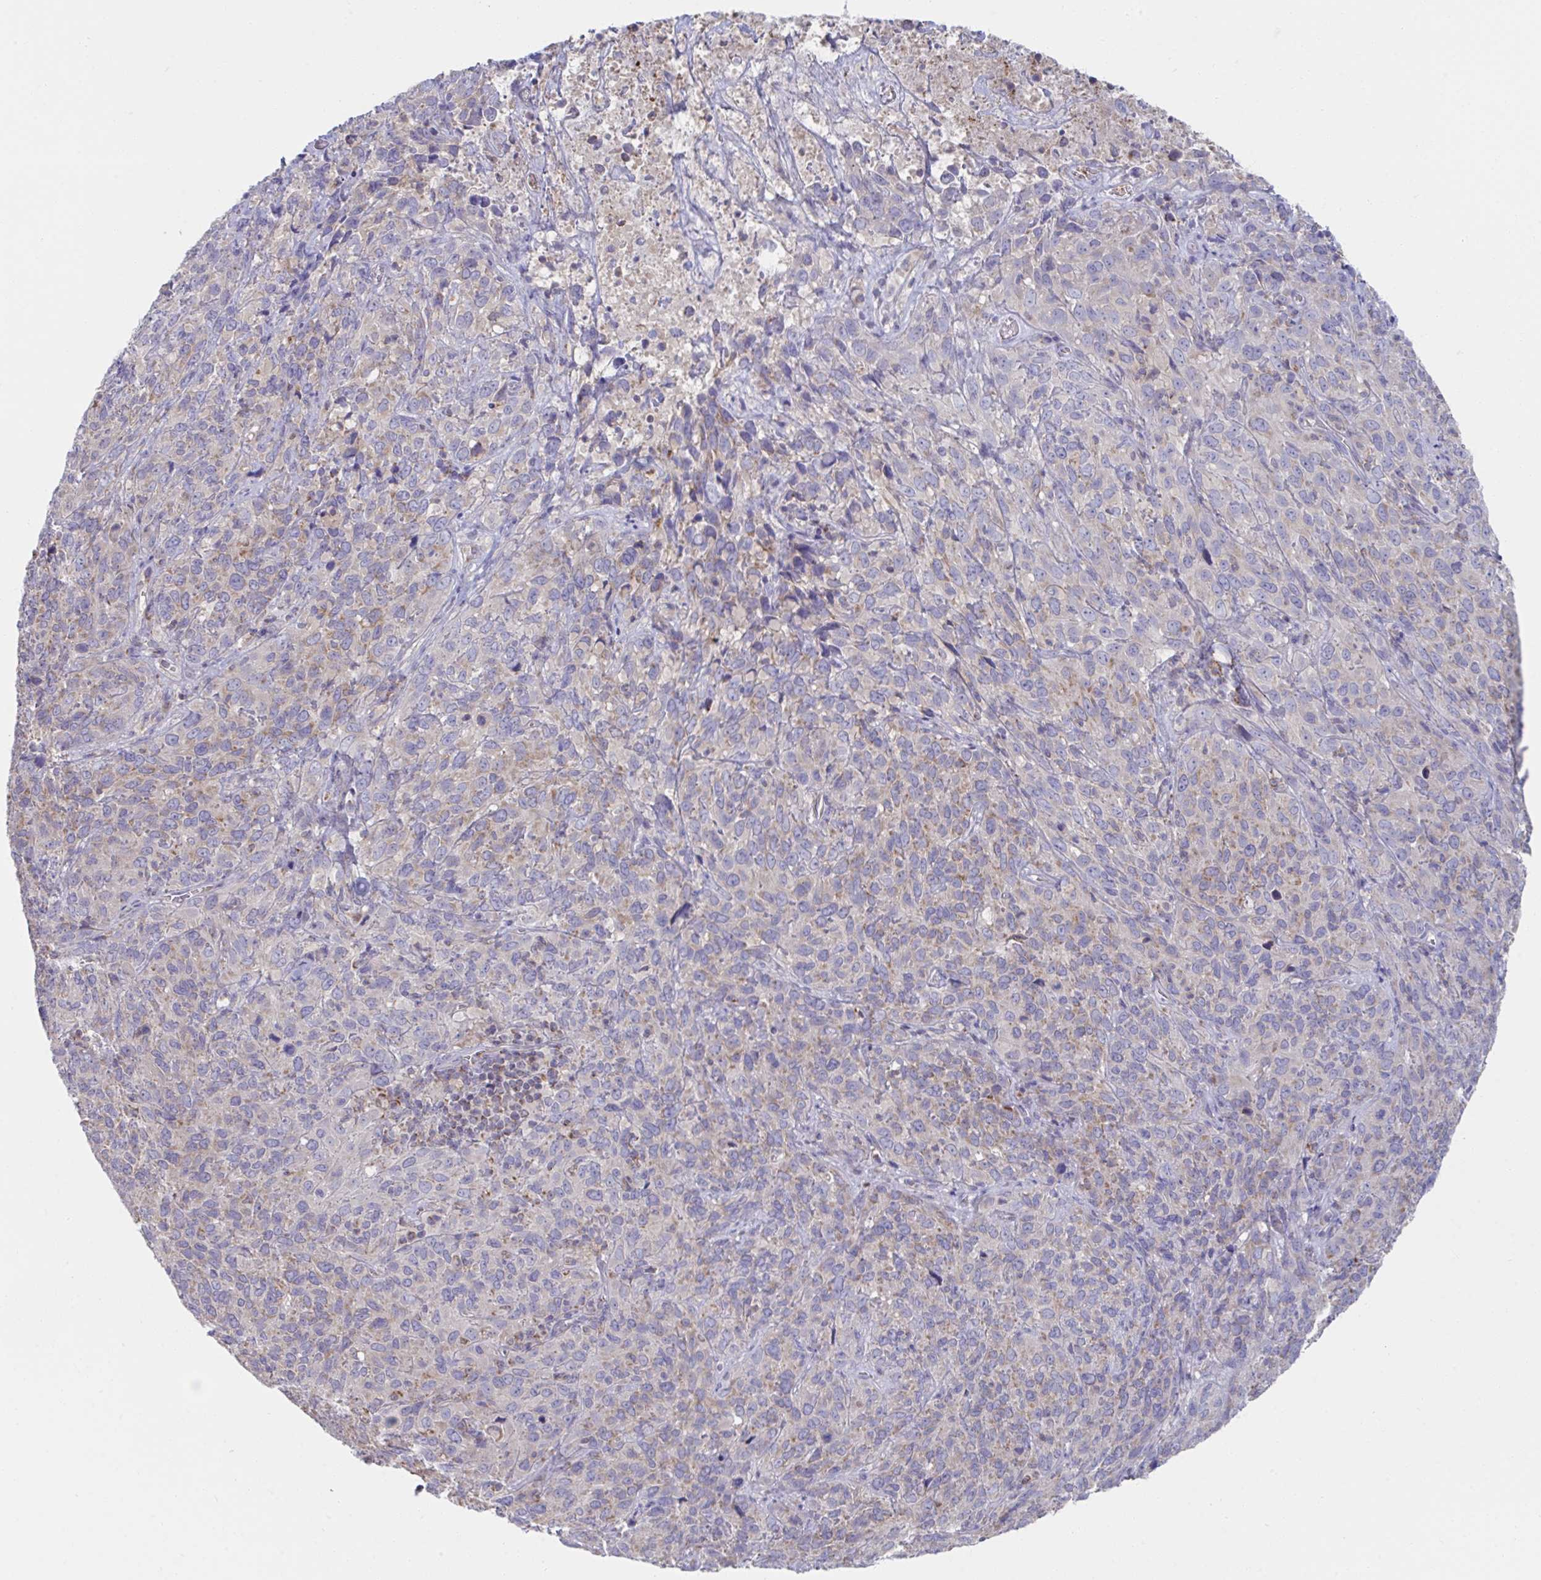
{"staining": {"intensity": "moderate", "quantity": "<25%", "location": "cytoplasmic/membranous"}, "tissue": "cervical cancer", "cell_type": "Tumor cells", "image_type": "cancer", "snomed": [{"axis": "morphology", "description": "Squamous cell carcinoma, NOS"}, {"axis": "topography", "description": "Cervix"}], "caption": "IHC of cervical cancer (squamous cell carcinoma) displays low levels of moderate cytoplasmic/membranous expression in approximately <25% of tumor cells.", "gene": "NDUFA7", "patient": {"sex": "female", "age": 51}}